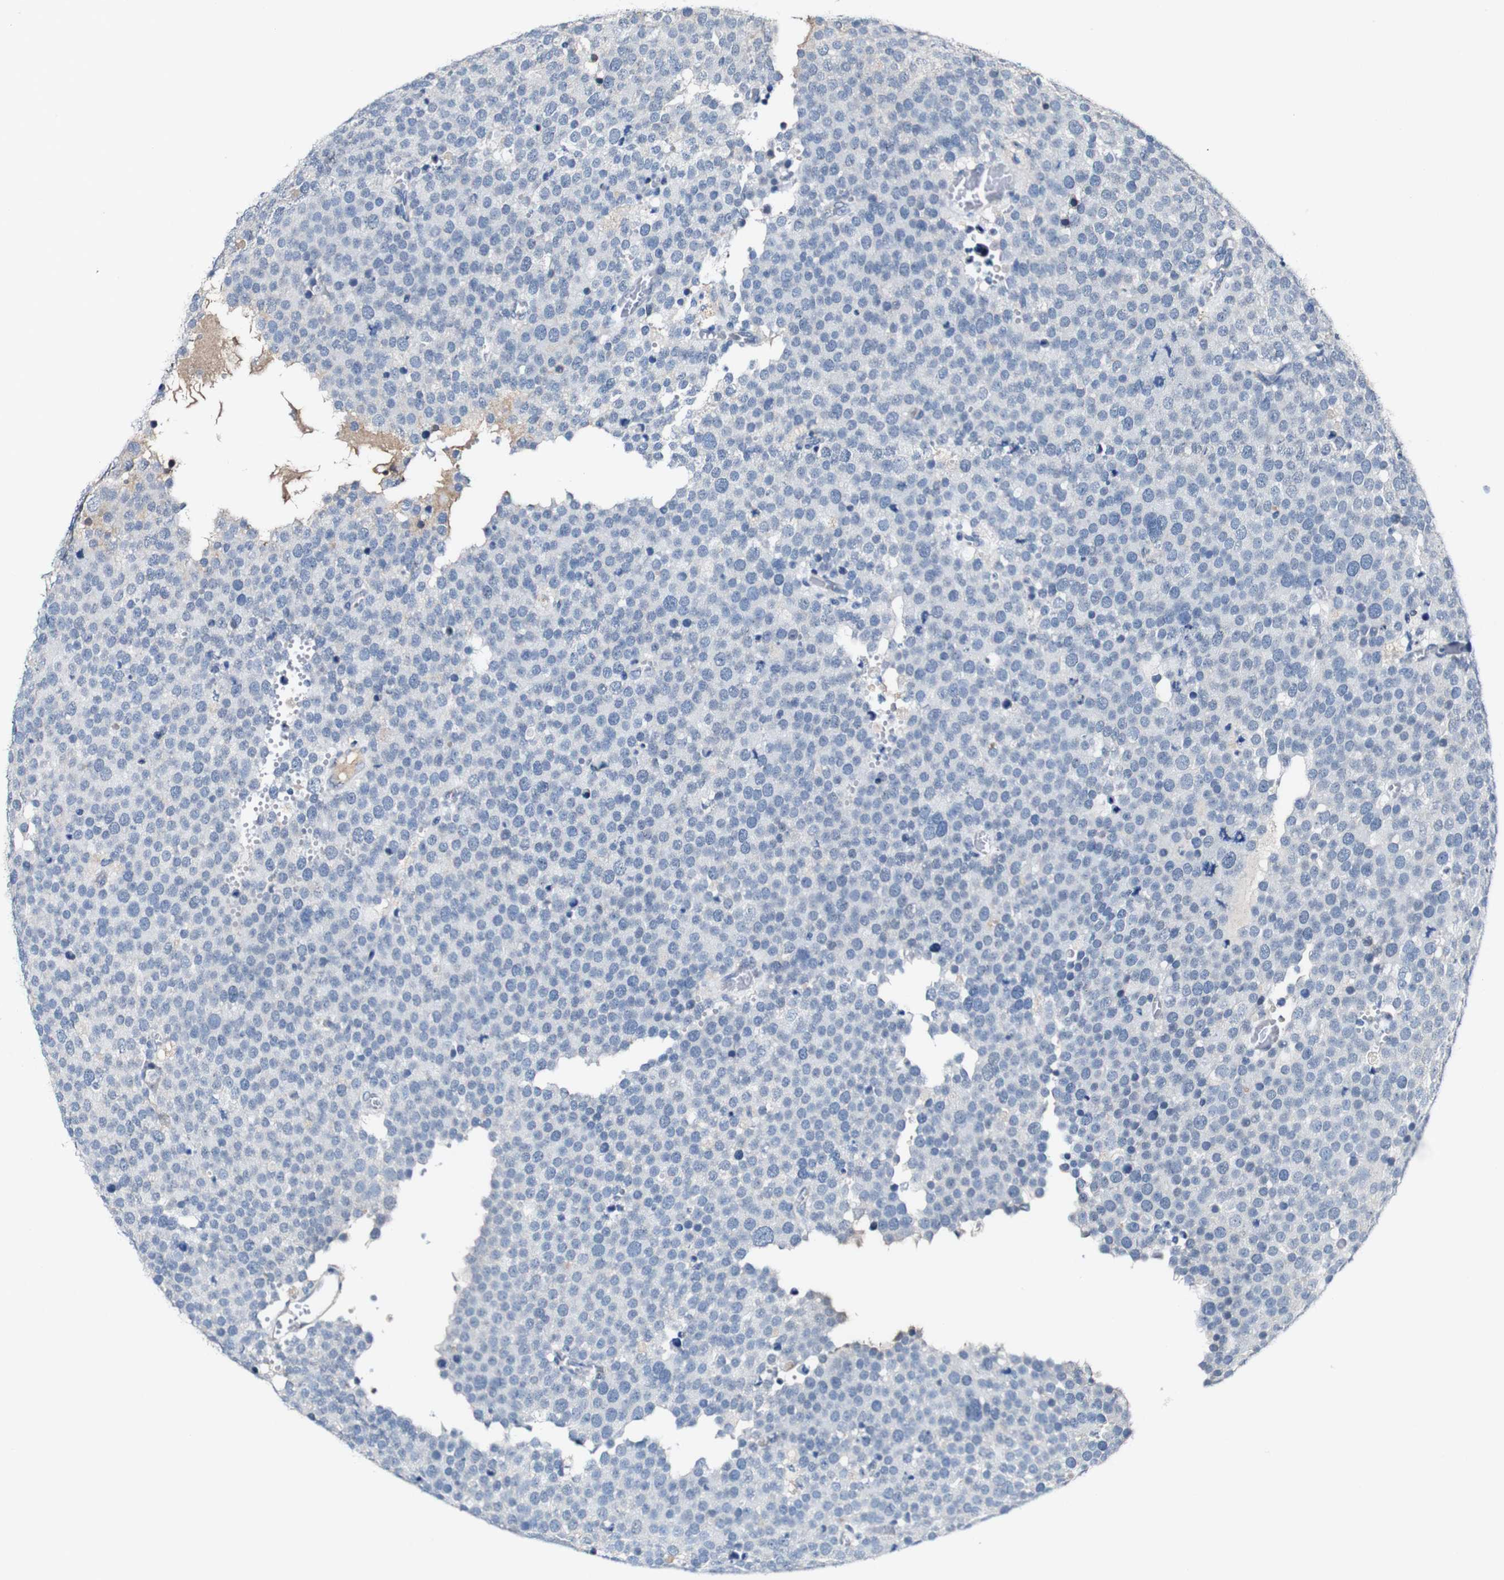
{"staining": {"intensity": "negative", "quantity": "none", "location": "none"}, "tissue": "testis cancer", "cell_type": "Tumor cells", "image_type": "cancer", "snomed": [{"axis": "morphology", "description": "Normal tissue, NOS"}, {"axis": "morphology", "description": "Seminoma, NOS"}, {"axis": "topography", "description": "Testis"}], "caption": "Immunohistochemistry photomicrograph of neoplastic tissue: human testis cancer (seminoma) stained with DAB (3,3'-diaminobenzidine) displays no significant protein expression in tumor cells.", "gene": "GRAMD1A", "patient": {"sex": "male", "age": 71}}